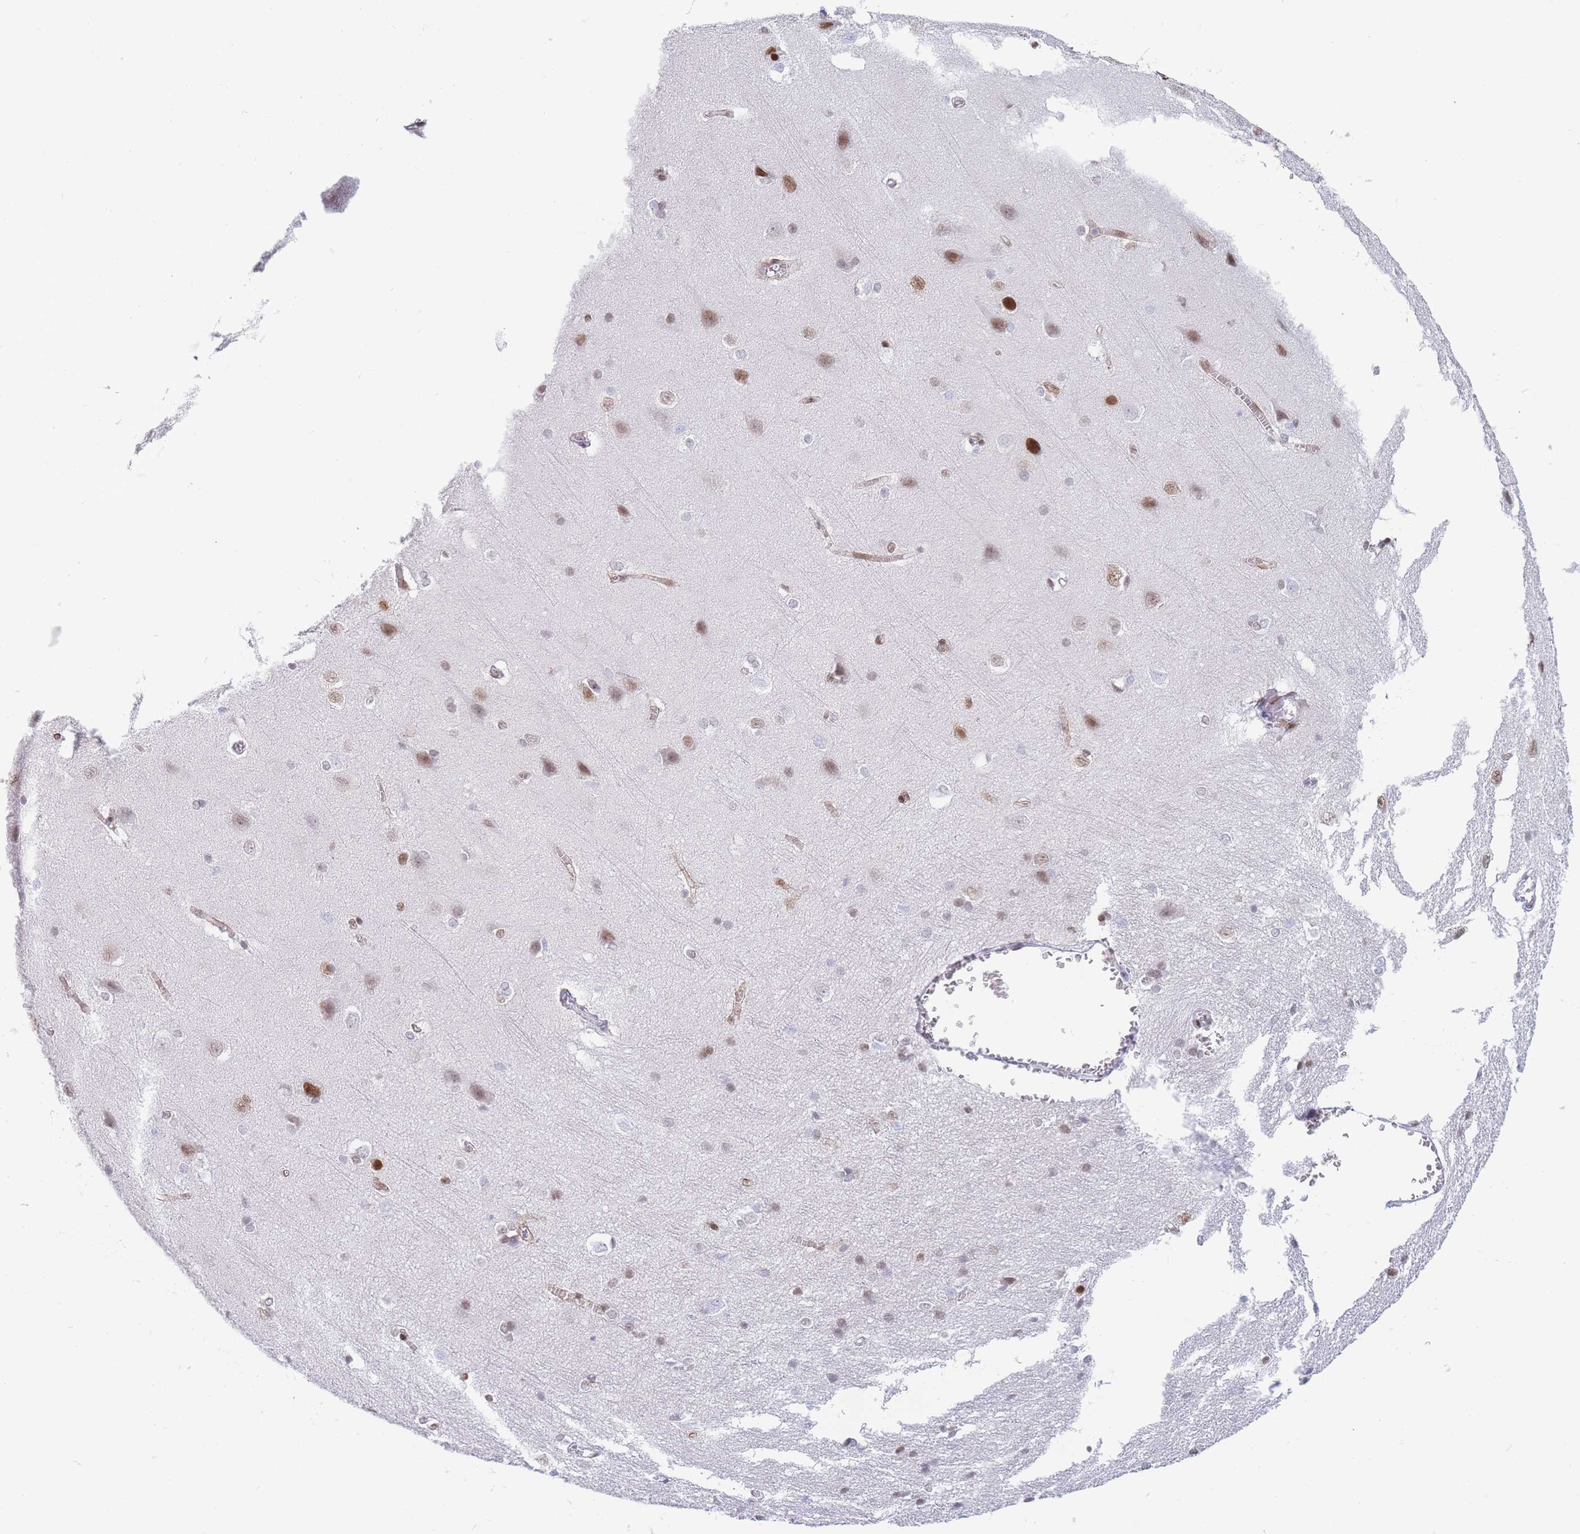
{"staining": {"intensity": "weak", "quantity": "<25%", "location": "cytoplasmic/membranous,nuclear"}, "tissue": "cerebral cortex", "cell_type": "Endothelial cells", "image_type": "normal", "snomed": [{"axis": "morphology", "description": "Normal tissue, NOS"}, {"axis": "topography", "description": "Cerebral cortex"}], "caption": "A photomicrograph of human cerebral cortex is negative for staining in endothelial cells. (Stains: DAB IHC with hematoxylin counter stain, Microscopy: brightfield microscopy at high magnification).", "gene": "PSMB5", "patient": {"sex": "male", "age": 37}}